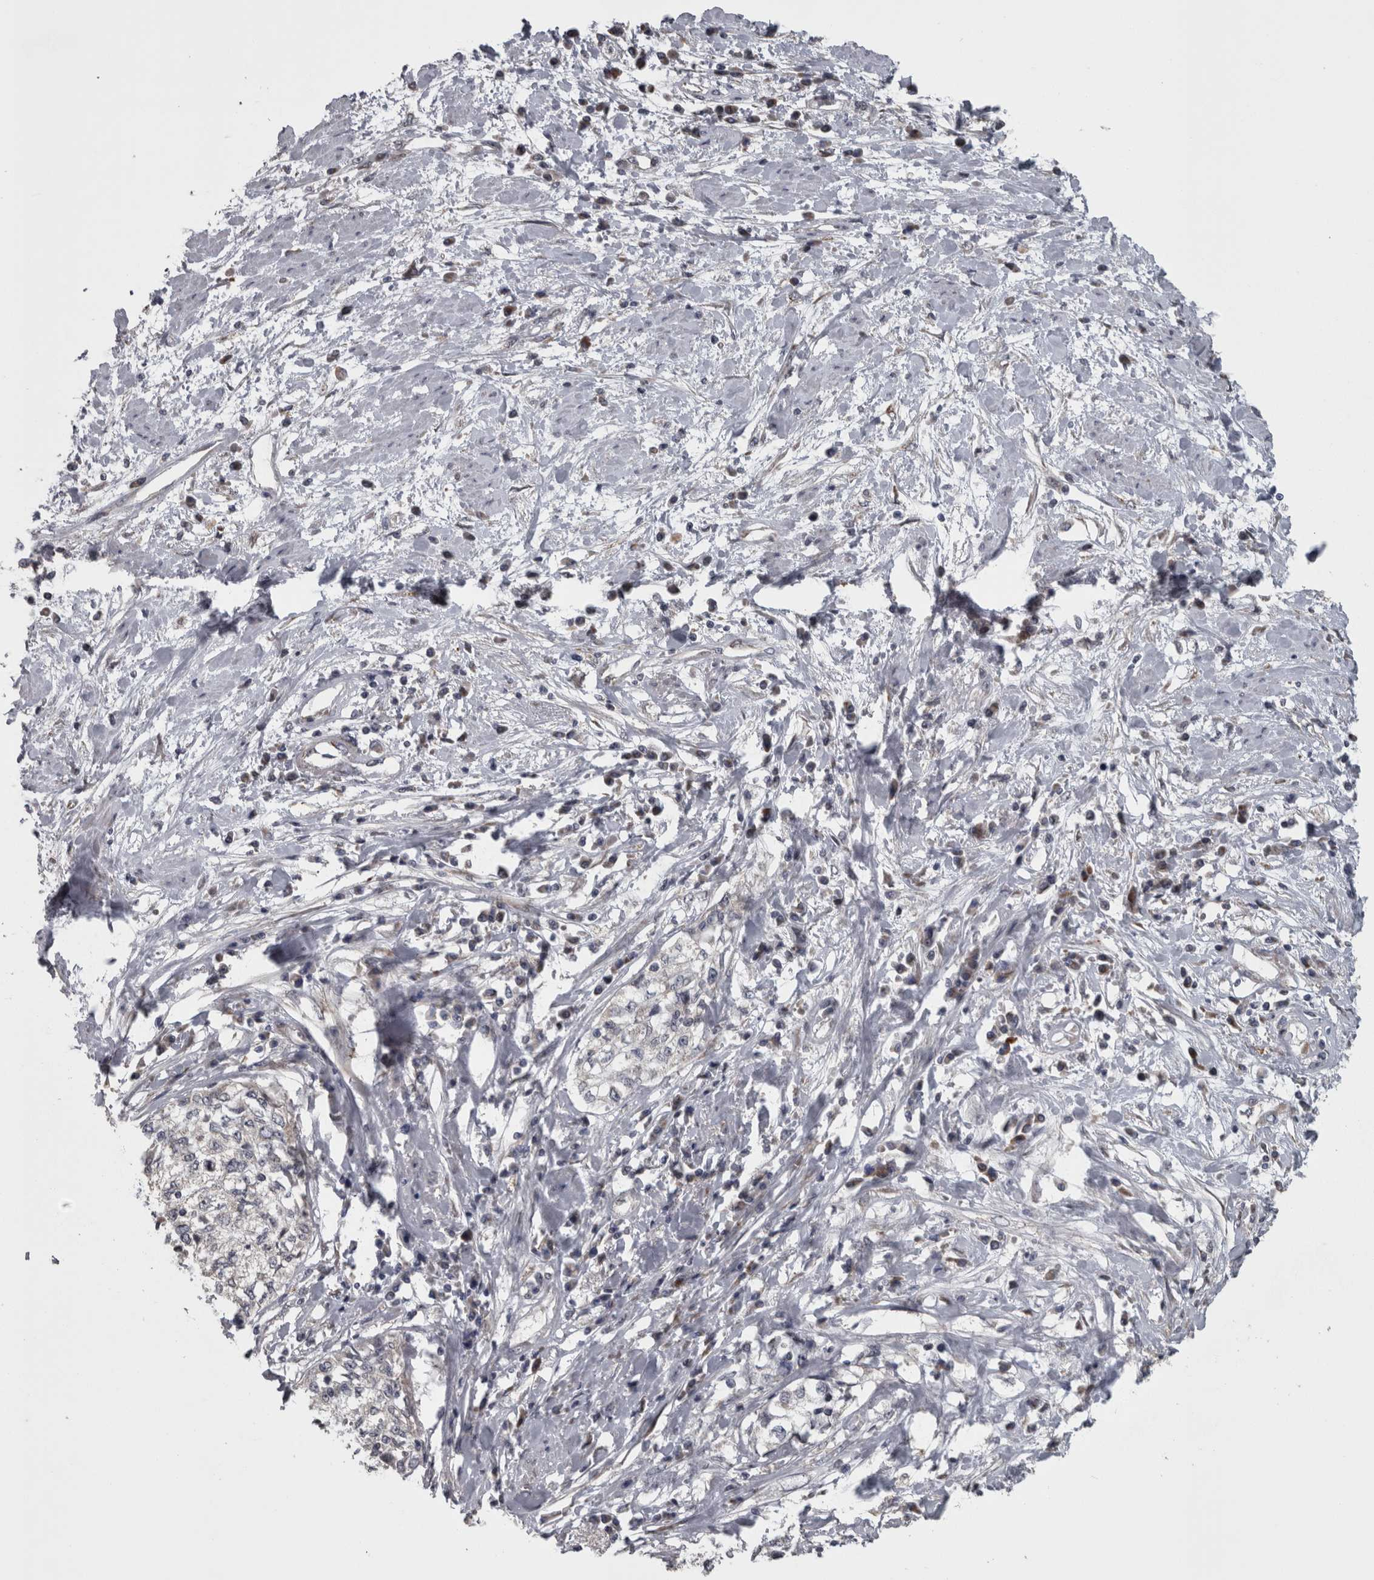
{"staining": {"intensity": "negative", "quantity": "none", "location": "none"}, "tissue": "cervical cancer", "cell_type": "Tumor cells", "image_type": "cancer", "snomed": [{"axis": "morphology", "description": "Squamous cell carcinoma, NOS"}, {"axis": "topography", "description": "Cervix"}], "caption": "Tumor cells are negative for protein expression in human cervical cancer. (Brightfield microscopy of DAB (3,3'-diaminobenzidine) IHC at high magnification).", "gene": "DBT", "patient": {"sex": "female", "age": 57}}